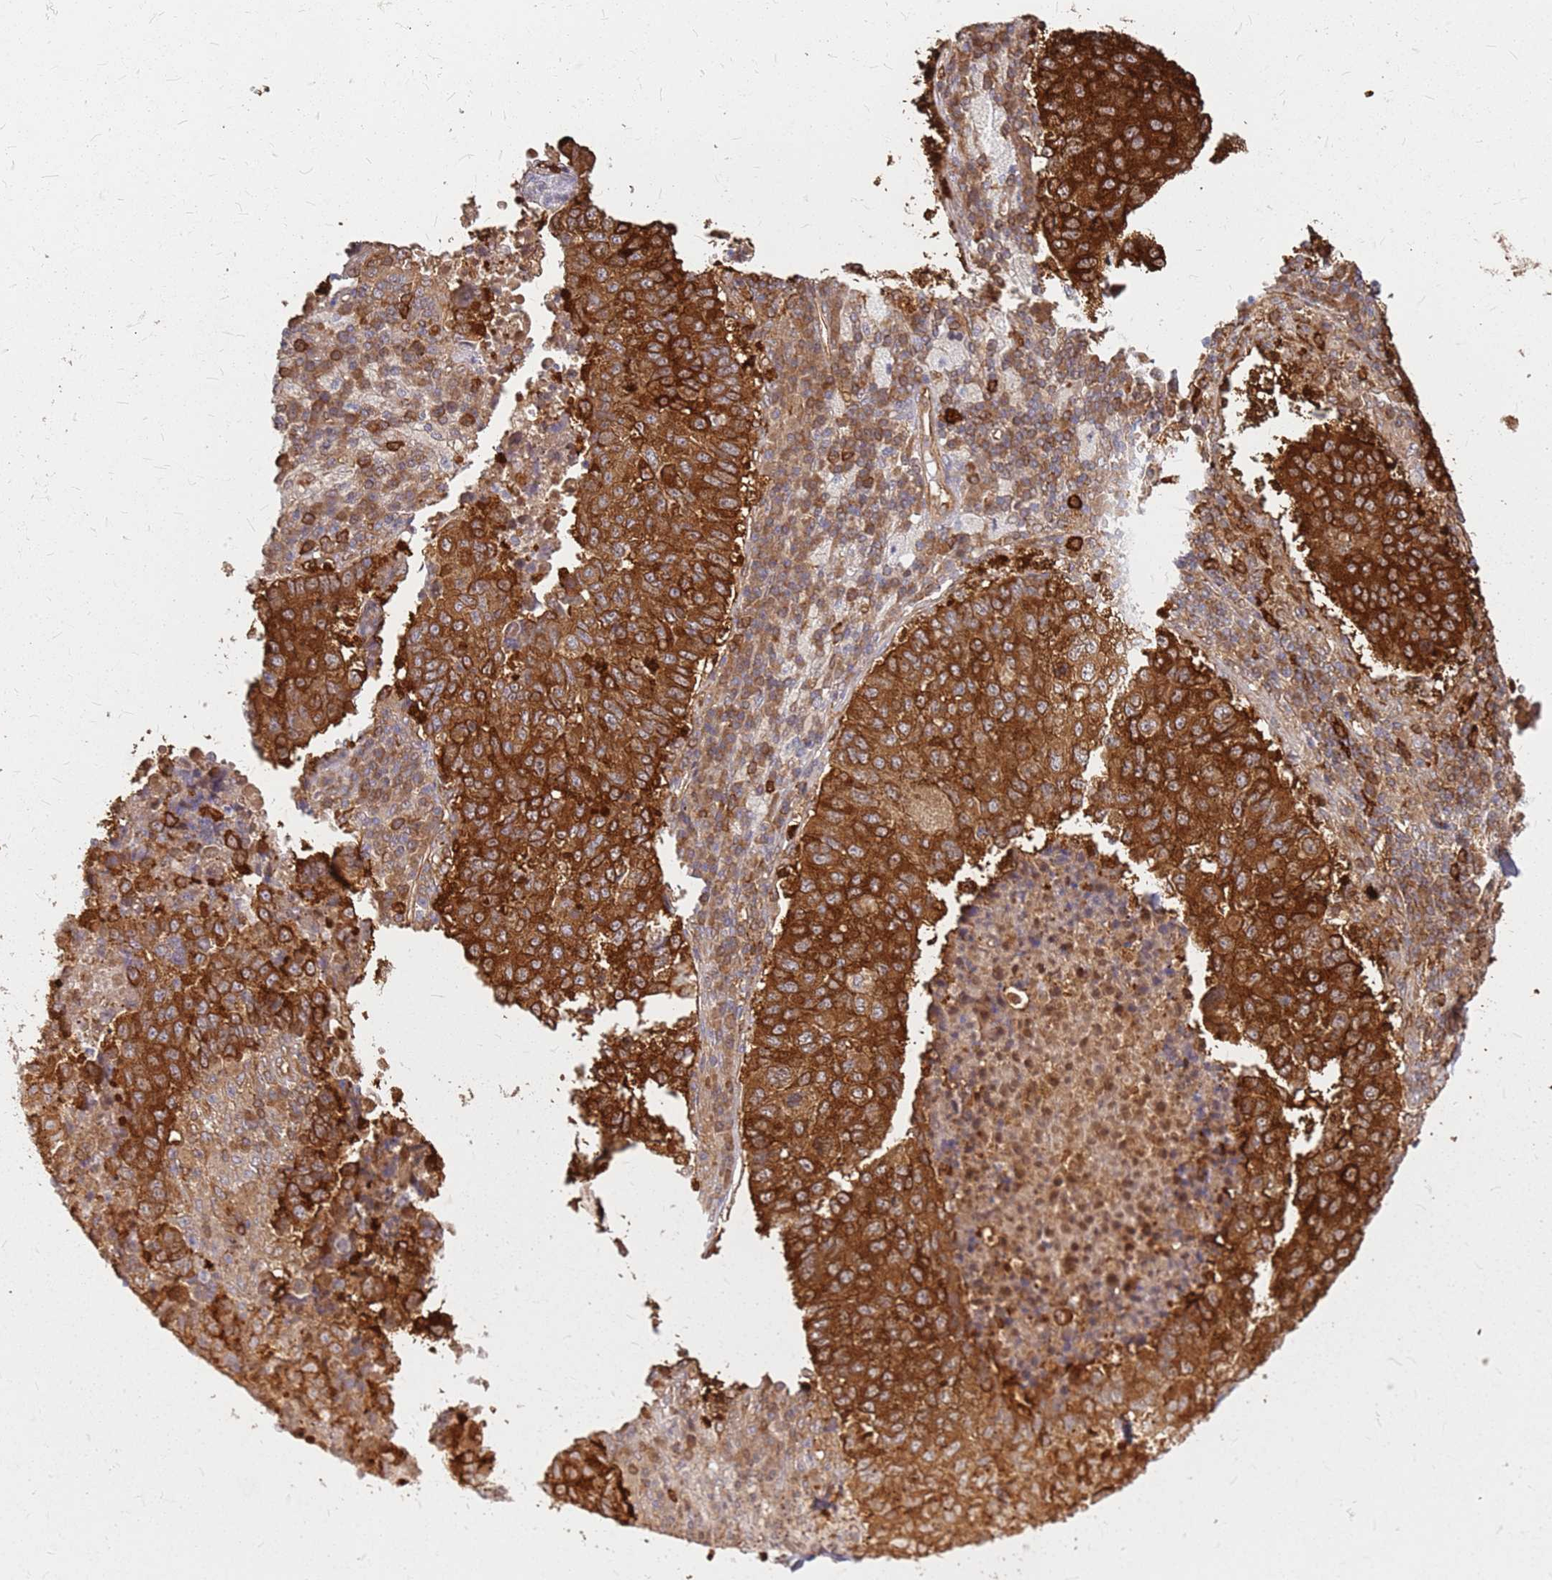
{"staining": {"intensity": "strong", "quantity": ">75%", "location": "cytoplasmic/membranous"}, "tissue": "lung cancer", "cell_type": "Tumor cells", "image_type": "cancer", "snomed": [{"axis": "morphology", "description": "Squamous cell carcinoma, NOS"}, {"axis": "topography", "description": "Lung"}], "caption": "Brown immunohistochemical staining in human lung squamous cell carcinoma demonstrates strong cytoplasmic/membranous positivity in approximately >75% of tumor cells.", "gene": "HDX", "patient": {"sex": "male", "age": 73}}